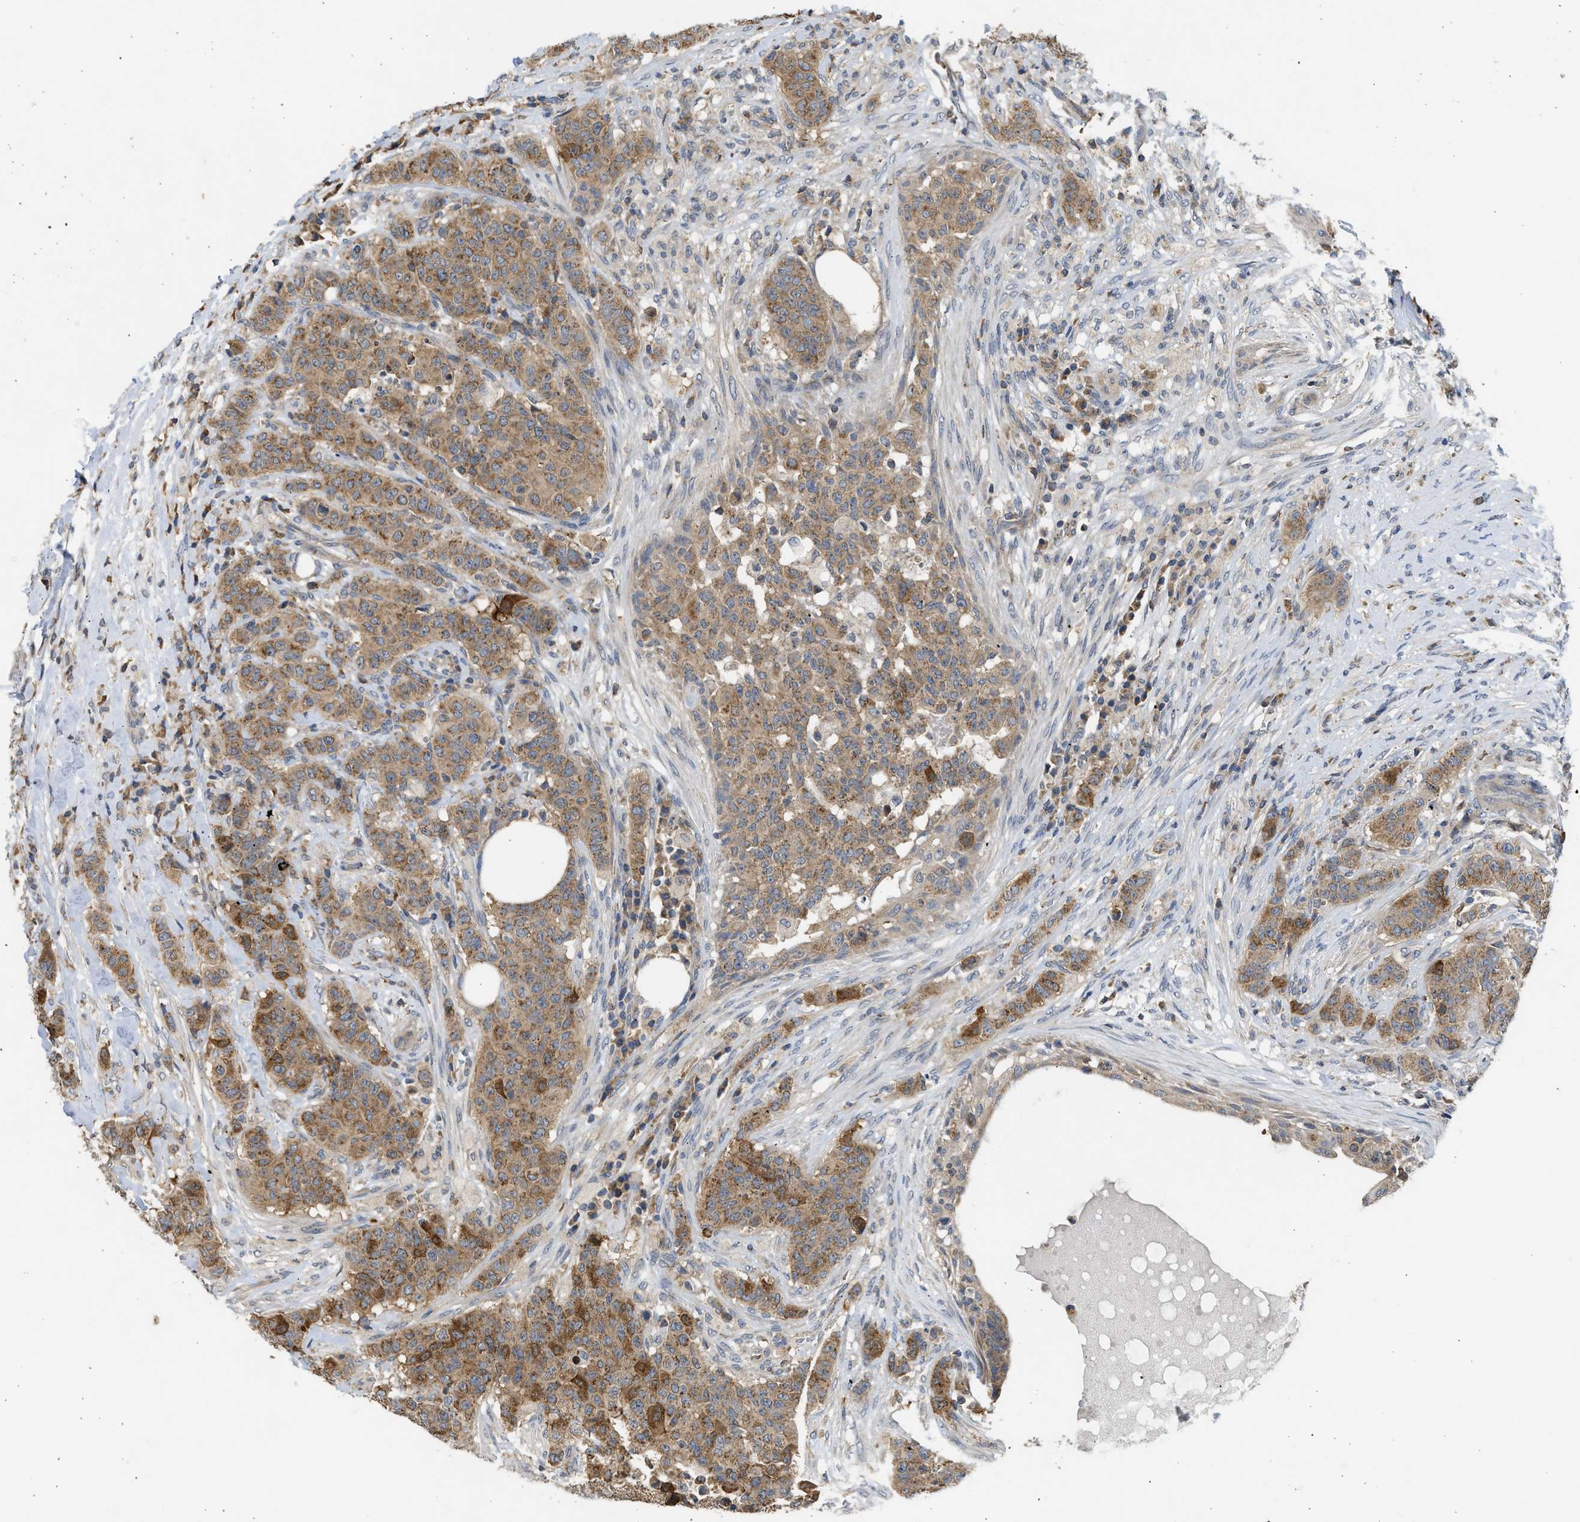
{"staining": {"intensity": "moderate", "quantity": ">75%", "location": "cytoplasmic/membranous"}, "tissue": "breast cancer", "cell_type": "Tumor cells", "image_type": "cancer", "snomed": [{"axis": "morphology", "description": "Normal tissue, NOS"}, {"axis": "morphology", "description": "Duct carcinoma"}, {"axis": "topography", "description": "Breast"}], "caption": "Breast invasive ductal carcinoma tissue reveals moderate cytoplasmic/membranous expression in approximately >75% of tumor cells, visualized by immunohistochemistry. (brown staining indicates protein expression, while blue staining denotes nuclei).", "gene": "CYP1A1", "patient": {"sex": "female", "age": 40}}